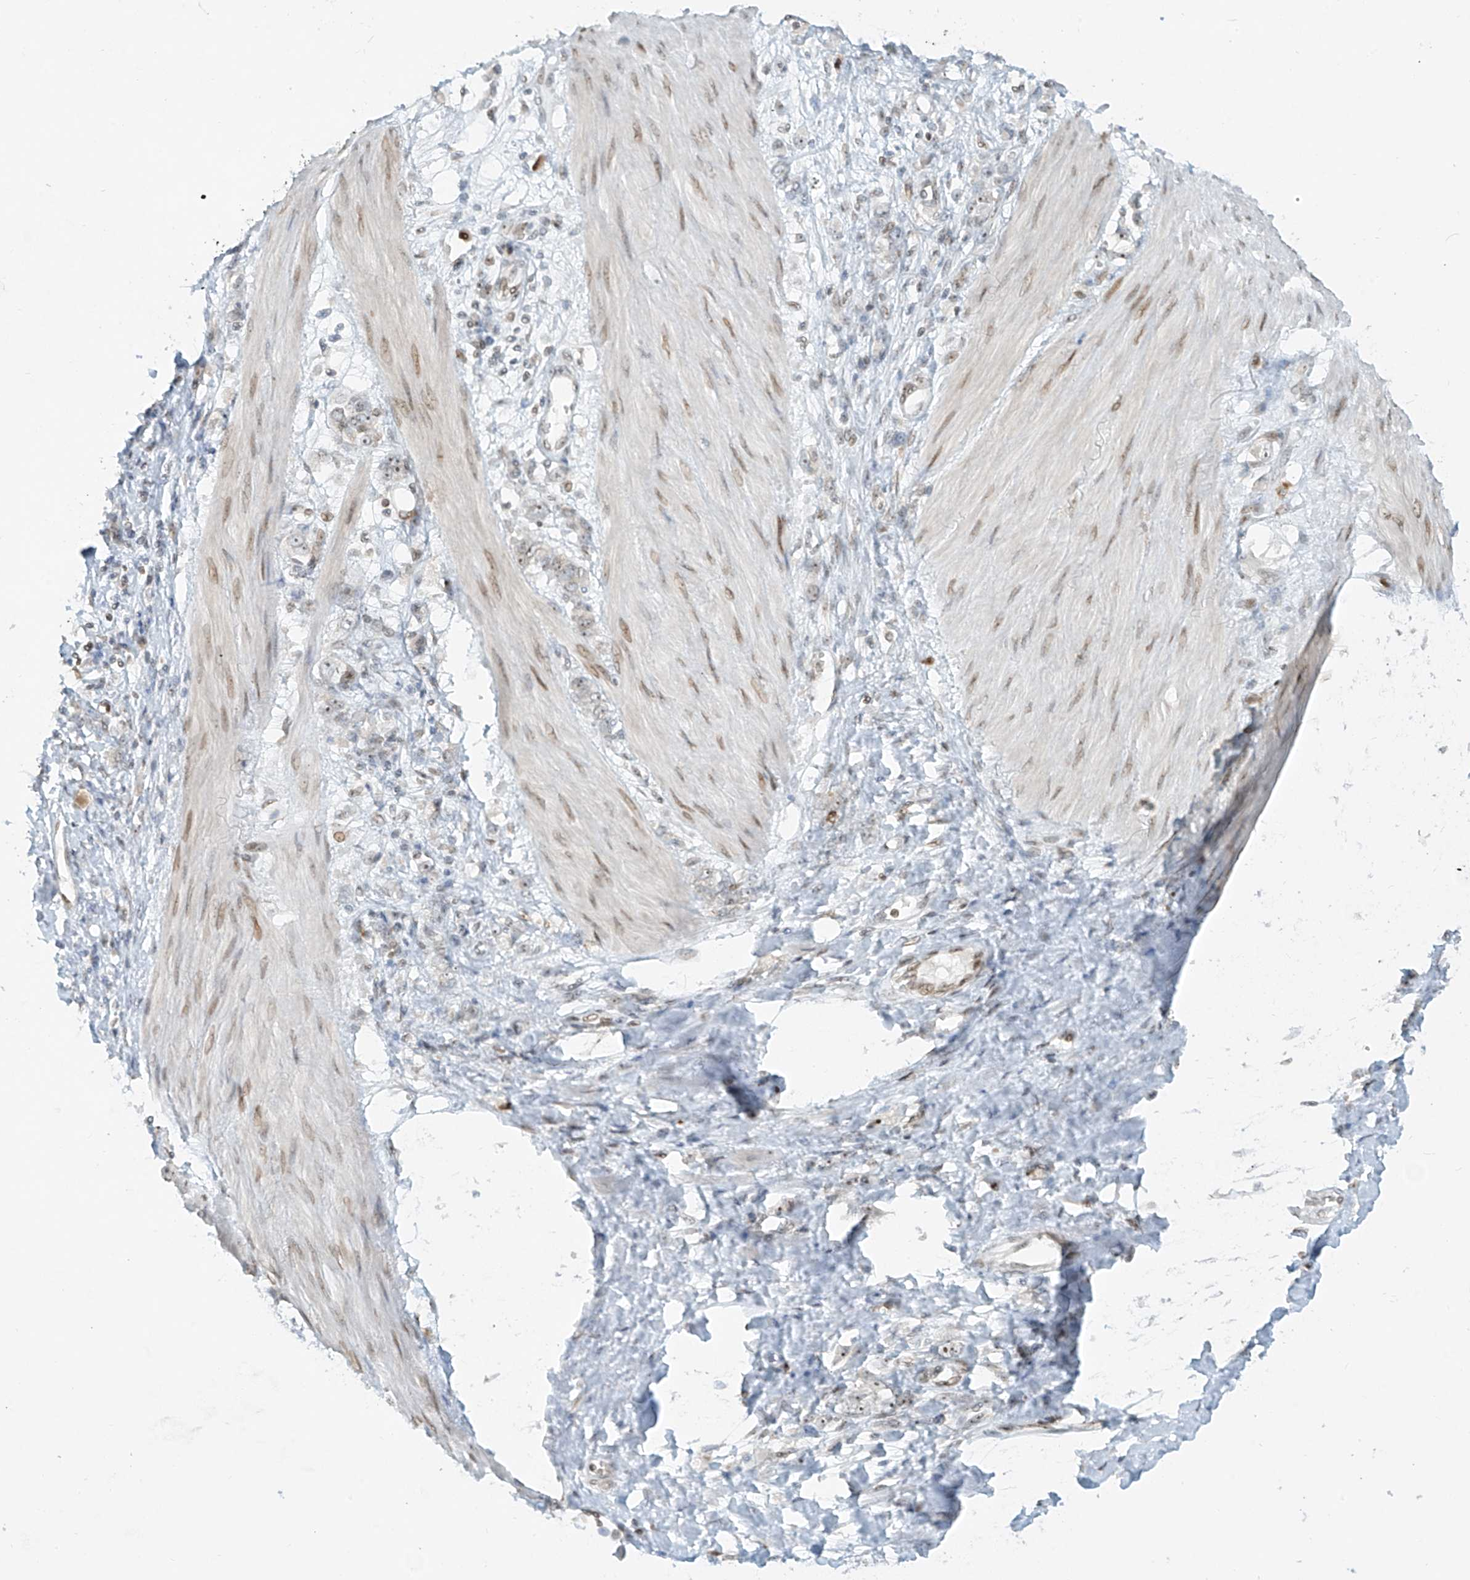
{"staining": {"intensity": "weak", "quantity": "25%-75%", "location": "nuclear"}, "tissue": "stomach cancer", "cell_type": "Tumor cells", "image_type": "cancer", "snomed": [{"axis": "morphology", "description": "Adenocarcinoma, NOS"}, {"axis": "topography", "description": "Stomach"}], "caption": "IHC micrograph of neoplastic tissue: human stomach adenocarcinoma stained using immunohistochemistry shows low levels of weak protein expression localized specifically in the nuclear of tumor cells, appearing as a nuclear brown color.", "gene": "SAMD15", "patient": {"sex": "female", "age": 76}}